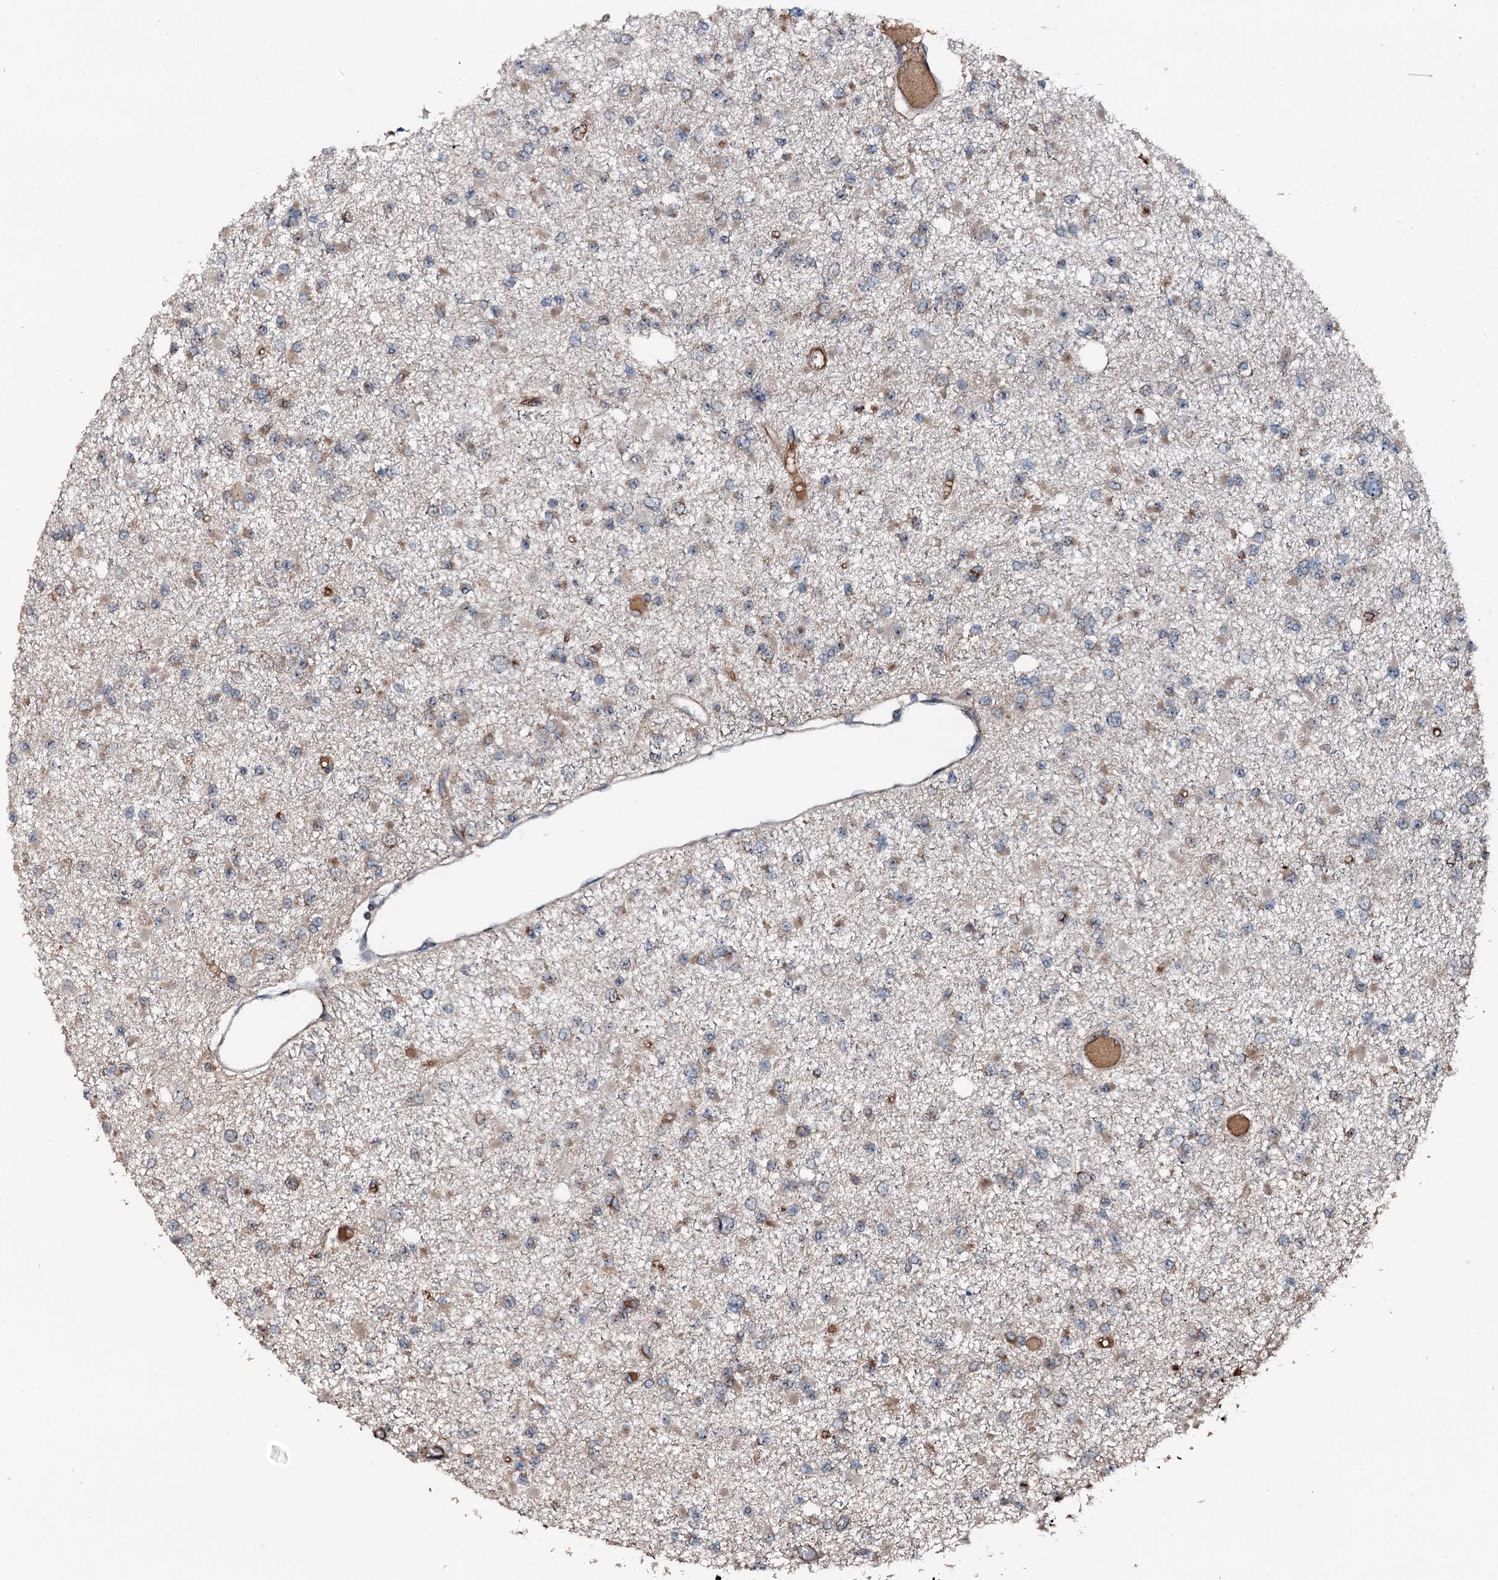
{"staining": {"intensity": "negative", "quantity": "none", "location": "none"}, "tissue": "glioma", "cell_type": "Tumor cells", "image_type": "cancer", "snomed": [{"axis": "morphology", "description": "Glioma, malignant, Low grade"}, {"axis": "topography", "description": "Brain"}], "caption": "Histopathology image shows no protein positivity in tumor cells of glioma tissue. The staining is performed using DAB brown chromogen with nuclei counter-stained in using hematoxylin.", "gene": "FLYWCH1", "patient": {"sex": "female", "age": 22}}